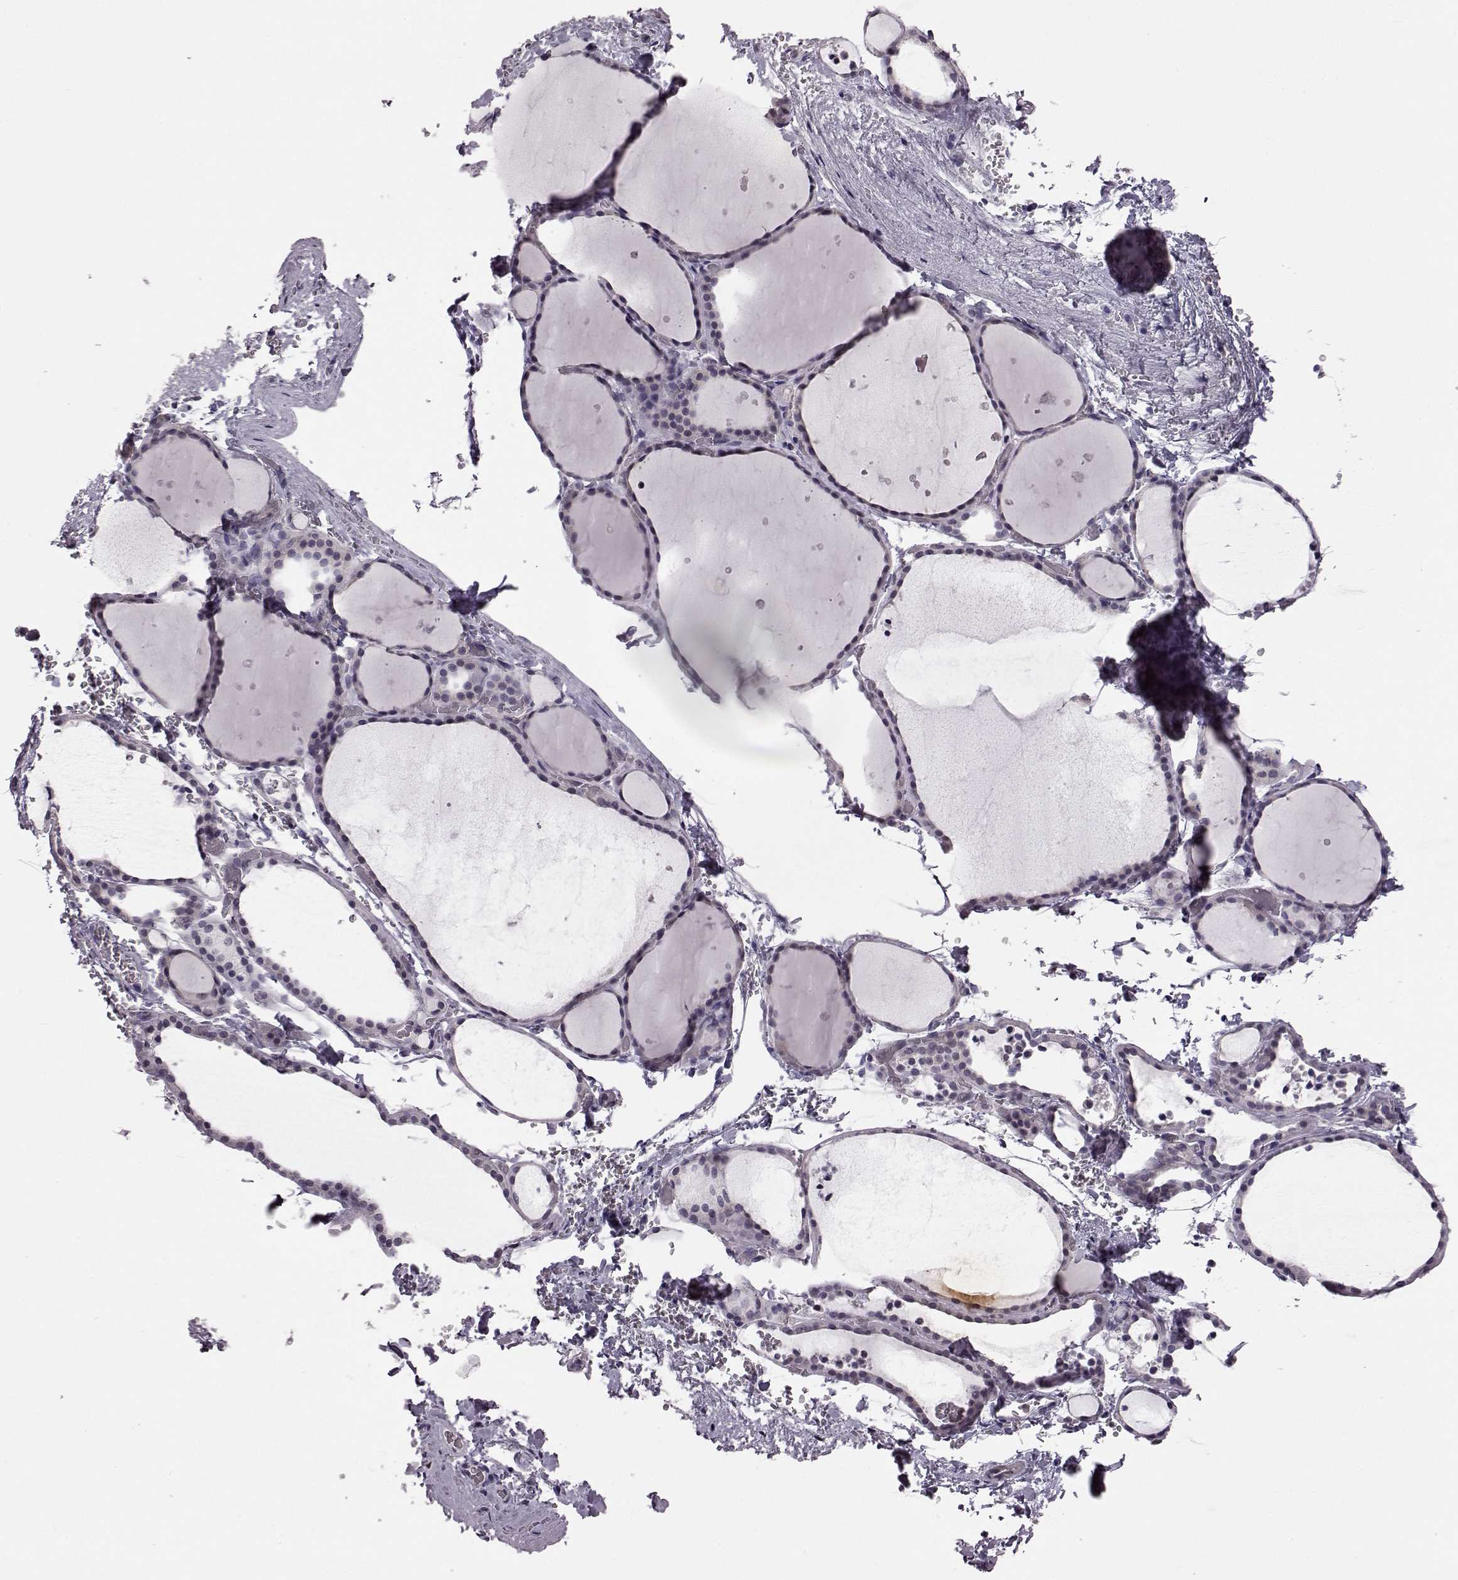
{"staining": {"intensity": "negative", "quantity": "none", "location": "none"}, "tissue": "thyroid gland", "cell_type": "Glandular cells", "image_type": "normal", "snomed": [{"axis": "morphology", "description": "Normal tissue, NOS"}, {"axis": "topography", "description": "Thyroid gland"}], "caption": "Micrograph shows no protein expression in glandular cells of unremarkable thyroid gland.", "gene": "C10orf62", "patient": {"sex": "female", "age": 36}}